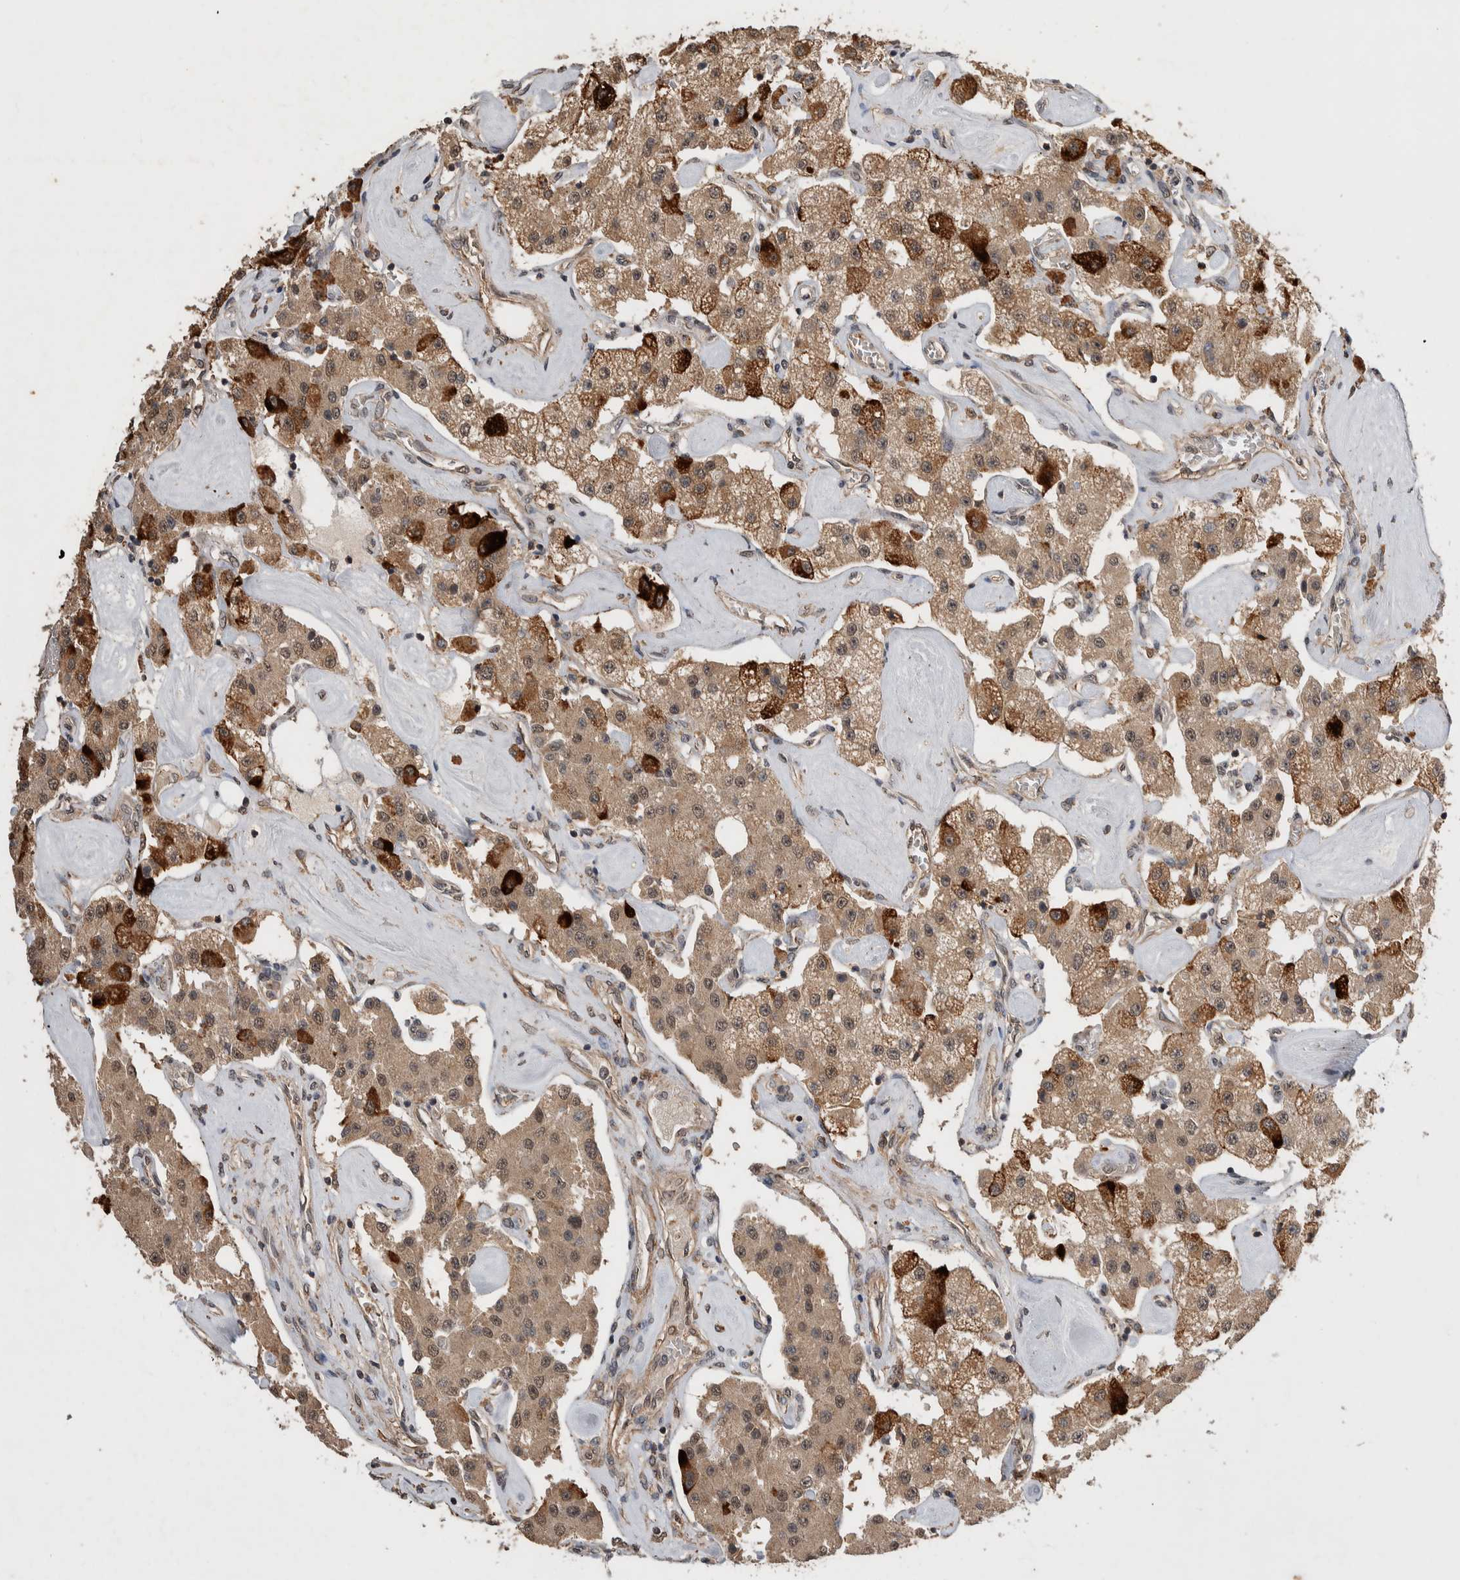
{"staining": {"intensity": "weak", "quantity": ">75%", "location": "cytoplasmic/membranous,nuclear"}, "tissue": "carcinoid", "cell_type": "Tumor cells", "image_type": "cancer", "snomed": [{"axis": "morphology", "description": "Carcinoid, malignant, NOS"}, {"axis": "topography", "description": "Pancreas"}], "caption": "Carcinoid stained with a protein marker reveals weak staining in tumor cells.", "gene": "DVL2", "patient": {"sex": "male", "age": 41}}